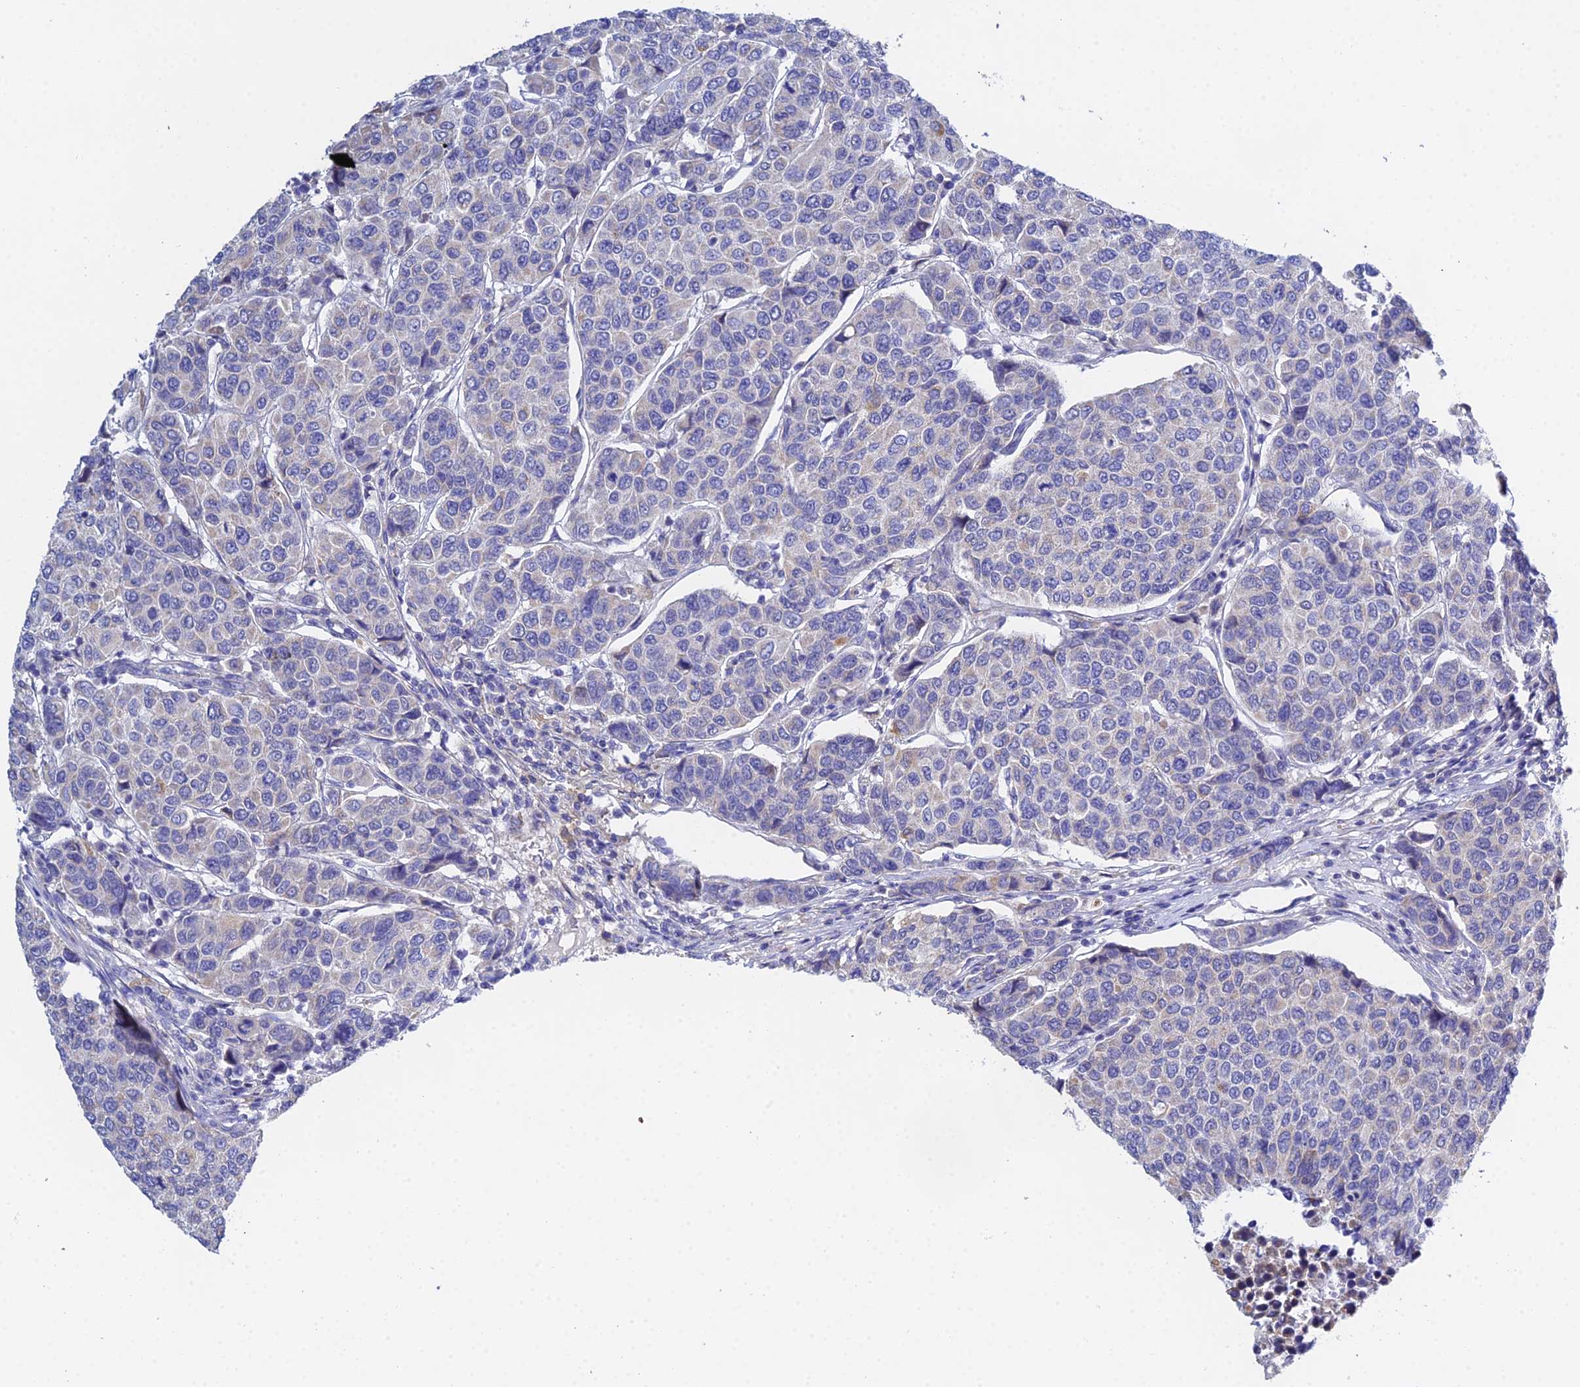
{"staining": {"intensity": "negative", "quantity": "none", "location": "none"}, "tissue": "breast cancer", "cell_type": "Tumor cells", "image_type": "cancer", "snomed": [{"axis": "morphology", "description": "Duct carcinoma"}, {"axis": "topography", "description": "Breast"}], "caption": "IHC photomicrograph of human breast cancer (intraductal carcinoma) stained for a protein (brown), which displays no positivity in tumor cells.", "gene": "PPP2R2C", "patient": {"sex": "female", "age": 55}}